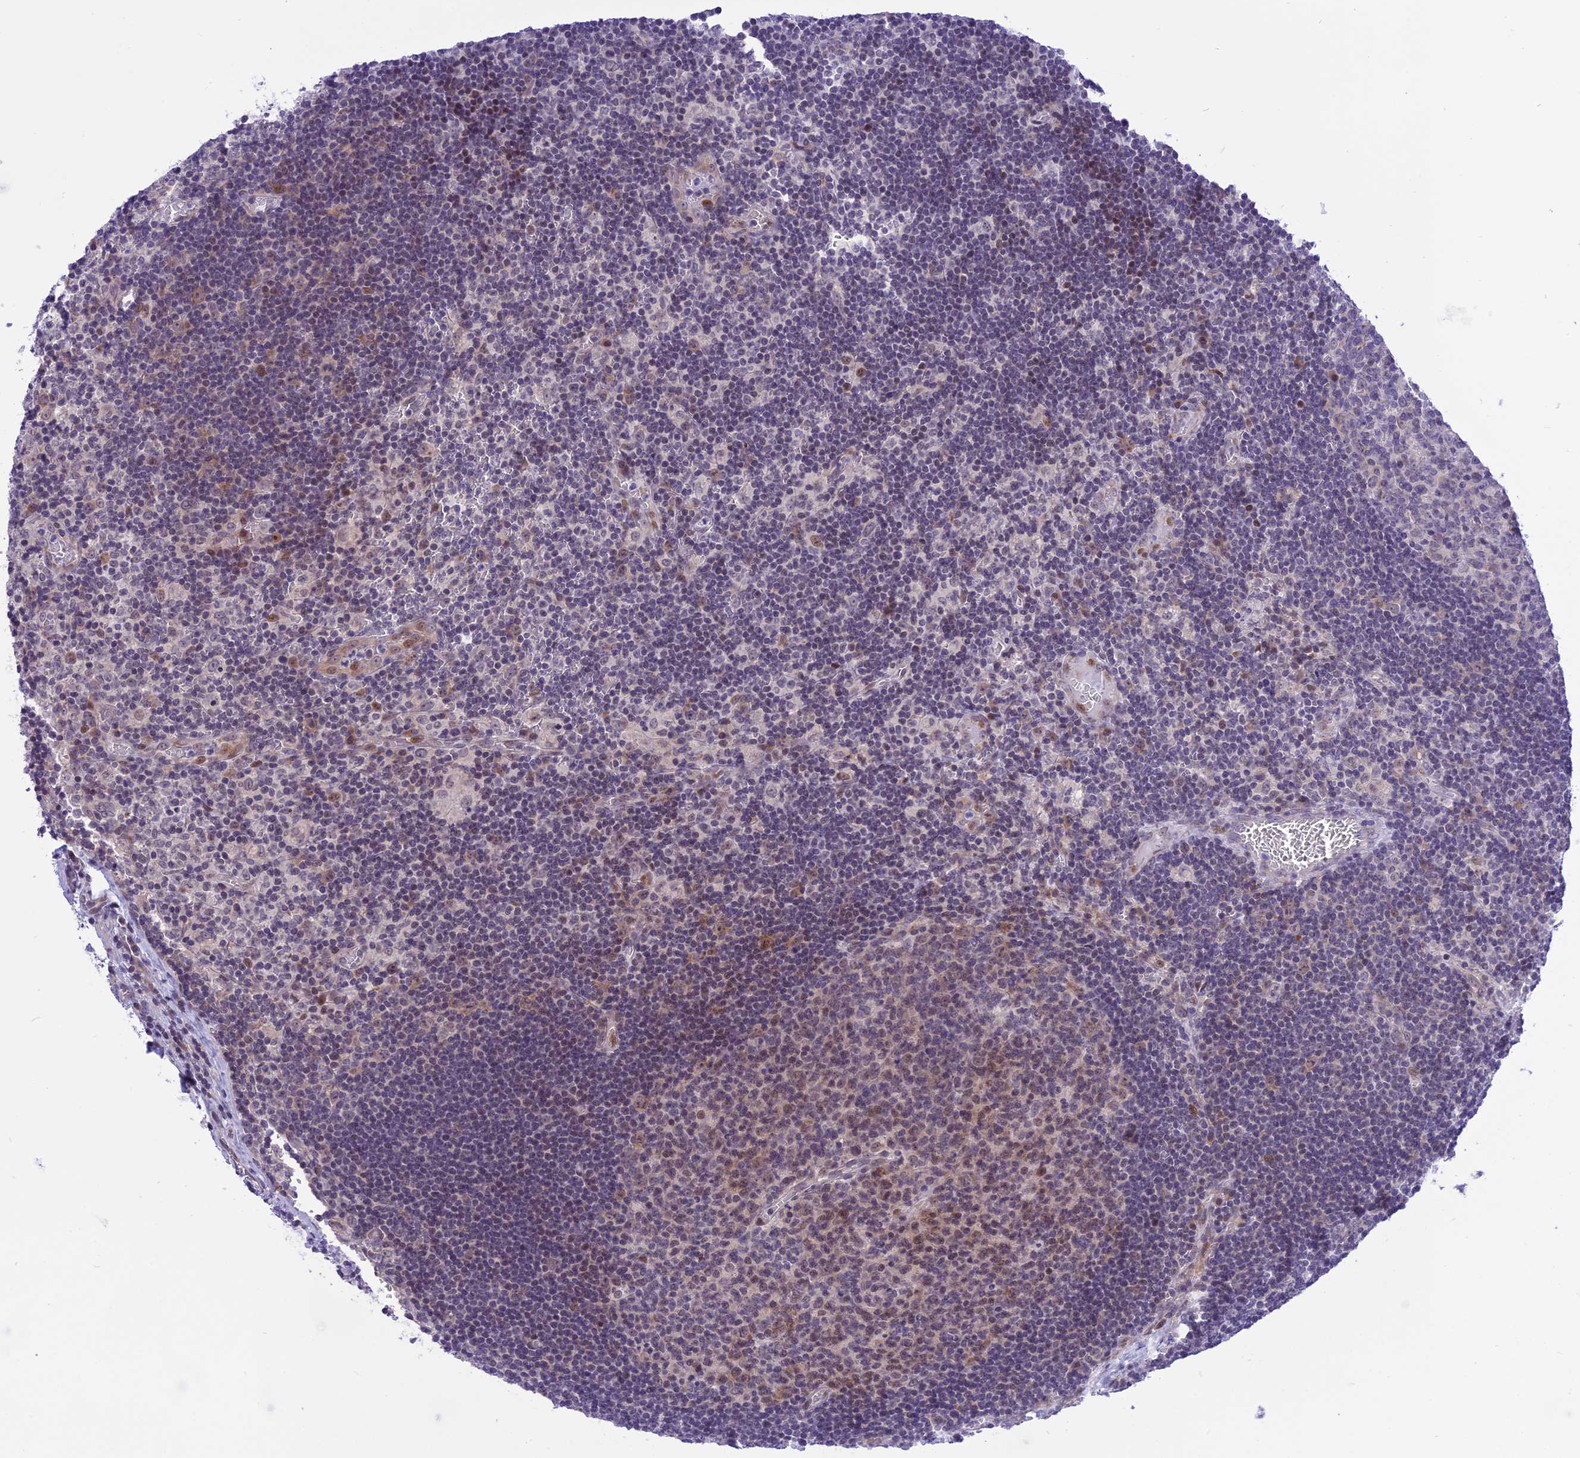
{"staining": {"intensity": "weak", "quantity": "25%-75%", "location": "nuclear"}, "tissue": "lymph node", "cell_type": "Germinal center cells", "image_type": "normal", "snomed": [{"axis": "morphology", "description": "Normal tissue, NOS"}, {"axis": "topography", "description": "Lymph node"}], "caption": "Germinal center cells display low levels of weak nuclear staining in approximately 25%-75% of cells in normal lymph node. (DAB IHC with brightfield microscopy, high magnification).", "gene": "ZNF837", "patient": {"sex": "female", "age": 73}}